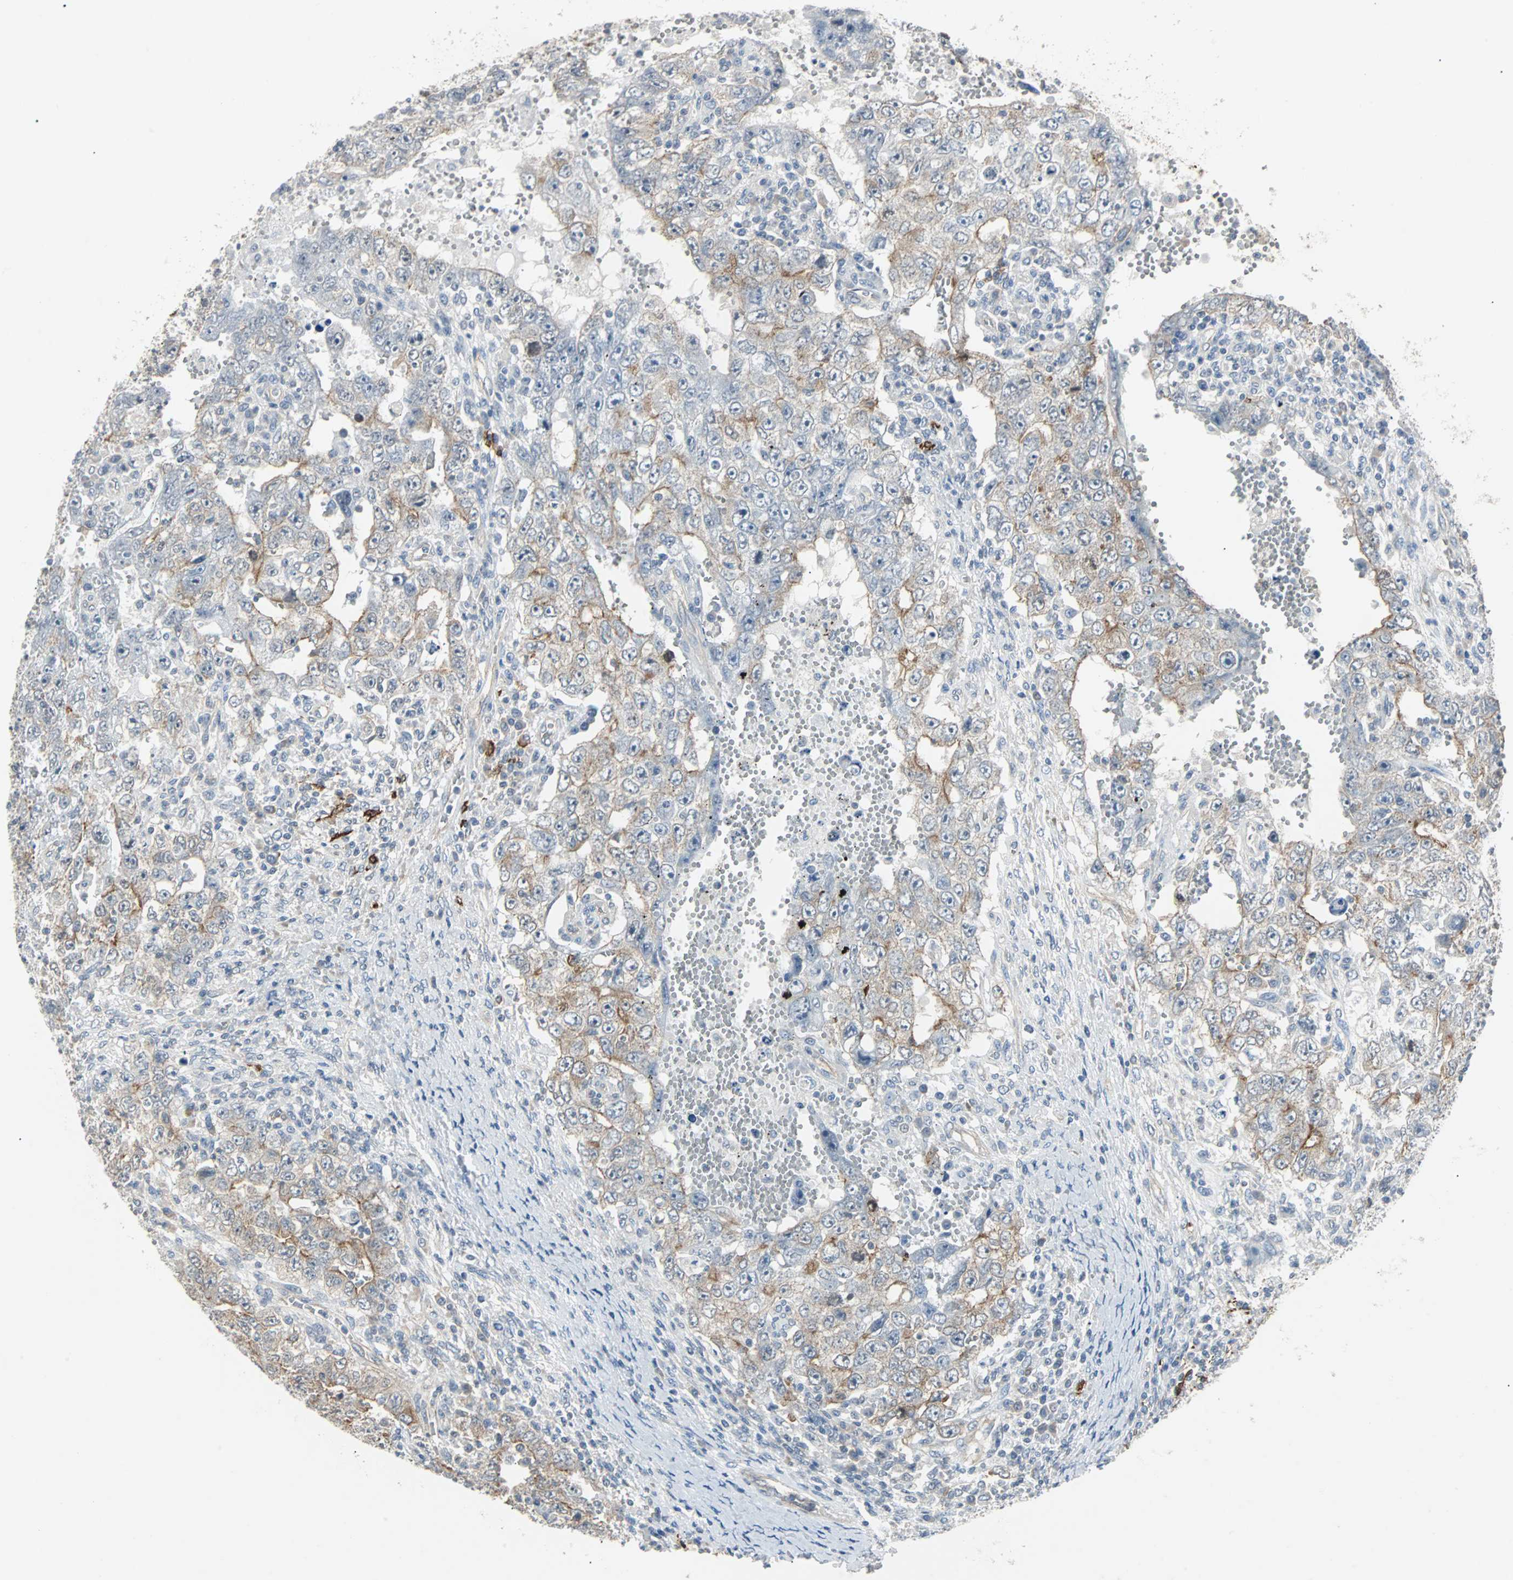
{"staining": {"intensity": "moderate", "quantity": "<25%", "location": "cytoplasmic/membranous"}, "tissue": "testis cancer", "cell_type": "Tumor cells", "image_type": "cancer", "snomed": [{"axis": "morphology", "description": "Carcinoma, Embryonal, NOS"}, {"axis": "topography", "description": "Testis"}], "caption": "Protein expression analysis of testis cancer demonstrates moderate cytoplasmic/membranous staining in approximately <25% of tumor cells.", "gene": "CMC2", "patient": {"sex": "male", "age": 26}}